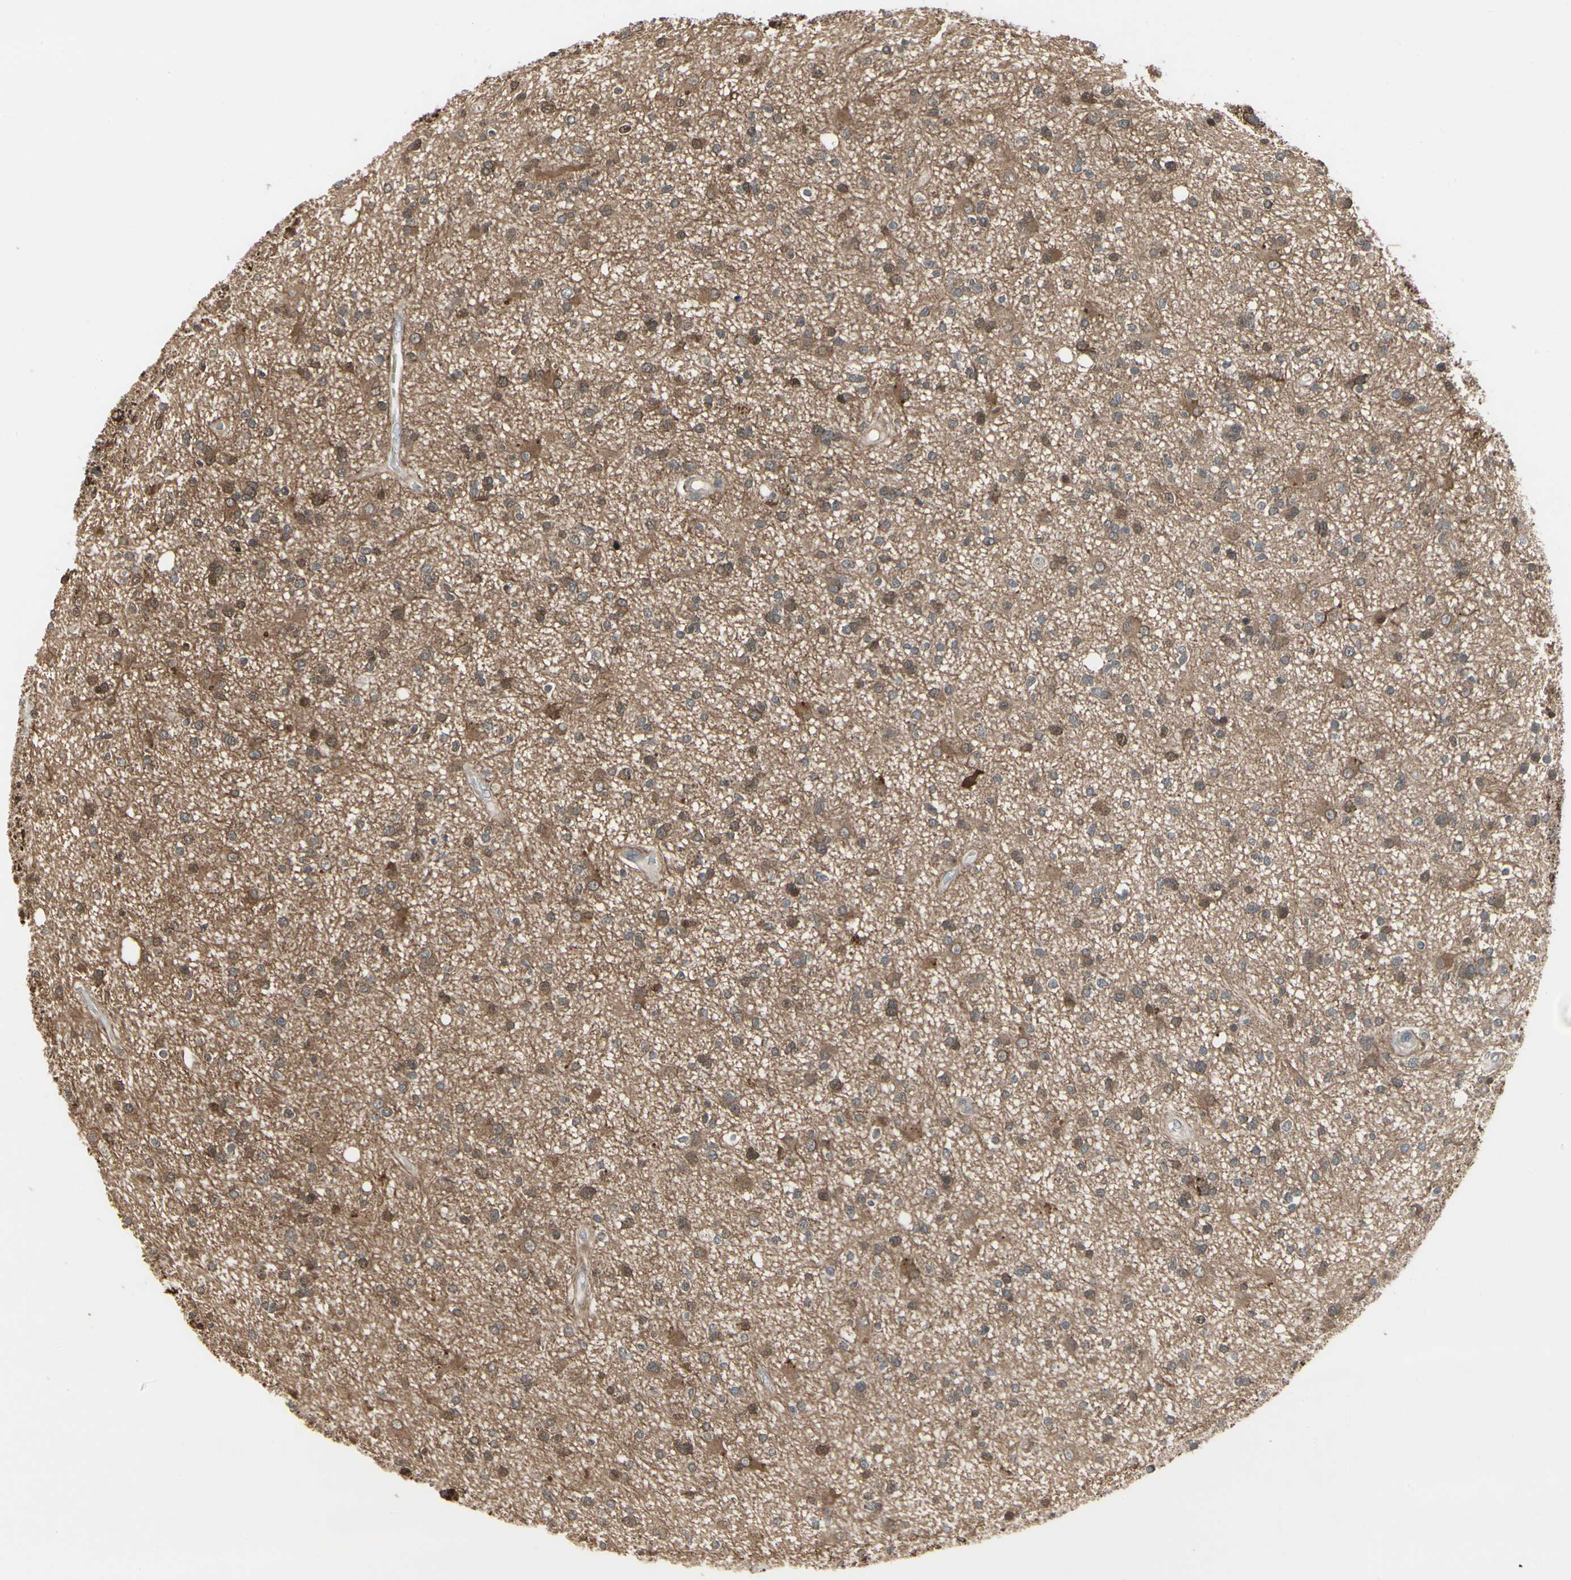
{"staining": {"intensity": "moderate", "quantity": ">75%", "location": "cytoplasmic/membranous"}, "tissue": "glioma", "cell_type": "Tumor cells", "image_type": "cancer", "snomed": [{"axis": "morphology", "description": "Glioma, malignant, High grade"}, {"axis": "topography", "description": "Brain"}], "caption": "Protein positivity by immunohistochemistry (IHC) shows moderate cytoplasmic/membranous staining in about >75% of tumor cells in malignant glioma (high-grade).", "gene": "IGFBP6", "patient": {"sex": "male", "age": 33}}